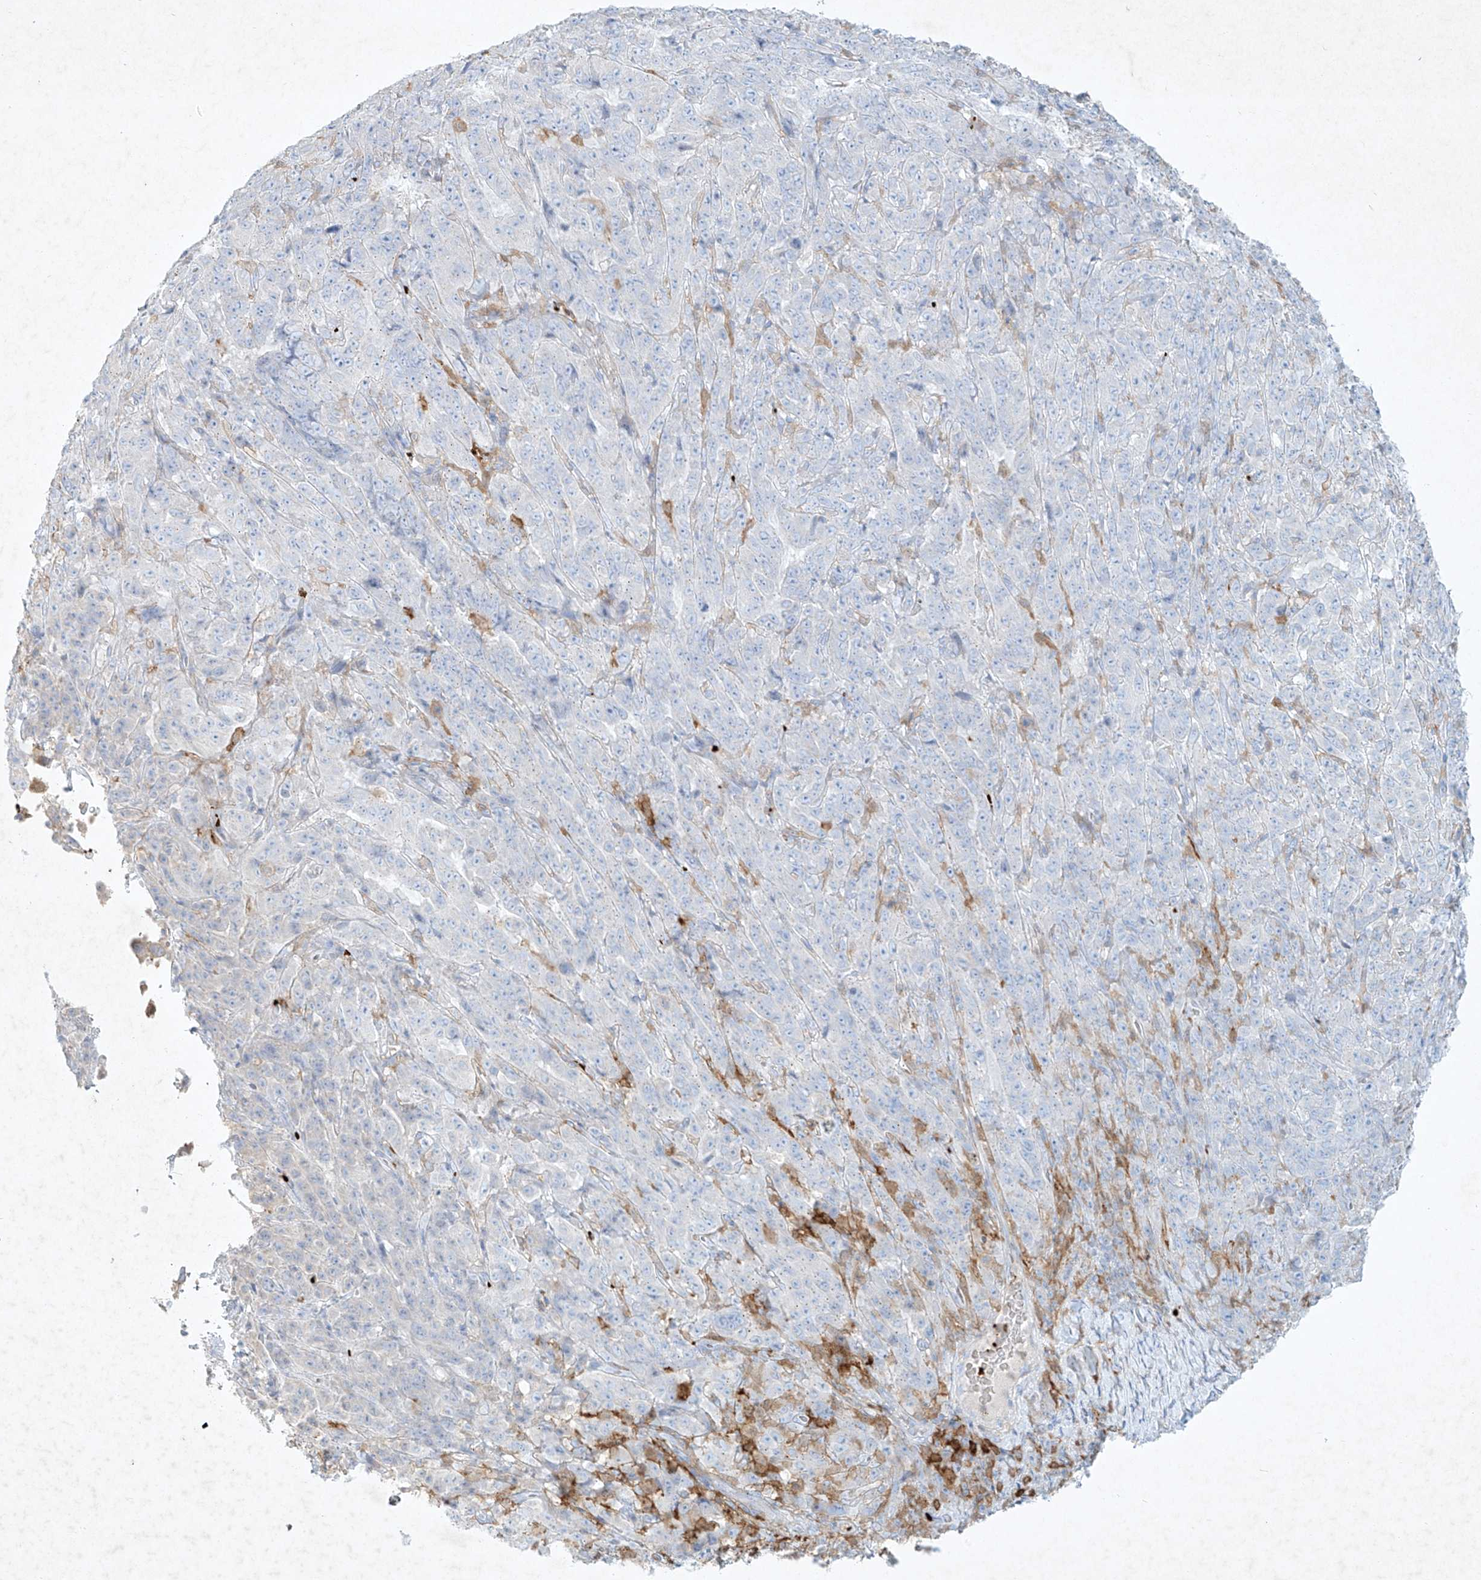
{"staining": {"intensity": "negative", "quantity": "none", "location": "none"}, "tissue": "pancreatic cancer", "cell_type": "Tumor cells", "image_type": "cancer", "snomed": [{"axis": "morphology", "description": "Adenocarcinoma, NOS"}, {"axis": "topography", "description": "Pancreas"}], "caption": "This is an immunohistochemistry histopathology image of pancreatic cancer. There is no expression in tumor cells.", "gene": "PLEK", "patient": {"sex": "male", "age": 63}}